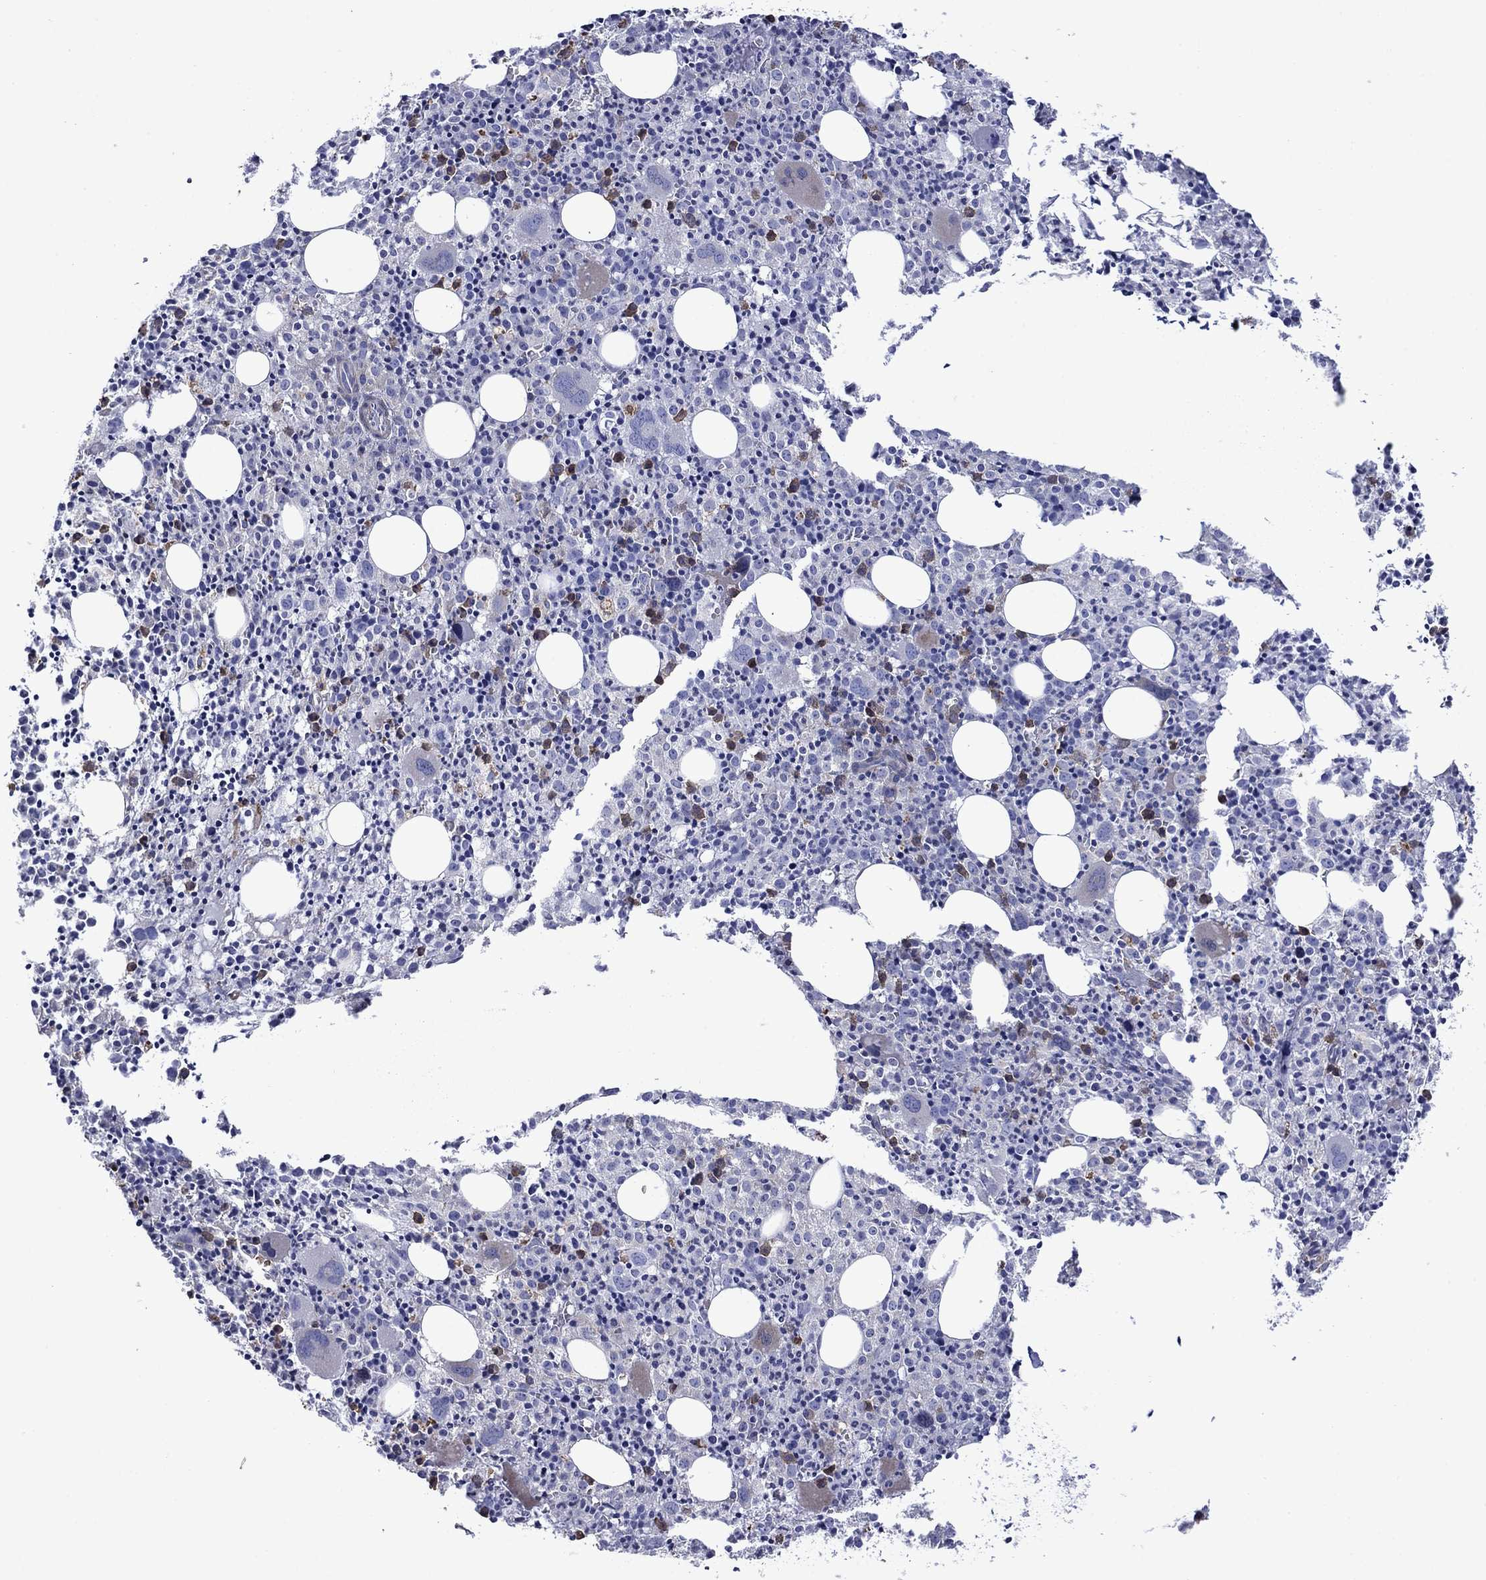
{"staining": {"intensity": "moderate", "quantity": "<25%", "location": "cytoplasmic/membranous"}, "tissue": "bone marrow", "cell_type": "Hematopoietic cells", "image_type": "normal", "snomed": [{"axis": "morphology", "description": "Normal tissue, NOS"}, {"axis": "morphology", "description": "Inflammation, NOS"}, {"axis": "topography", "description": "Bone marrow"}], "caption": "Immunohistochemical staining of benign bone marrow demonstrates low levels of moderate cytoplasmic/membranous positivity in about <25% of hematopoietic cells.", "gene": "HSPG2", "patient": {"sex": "male", "age": 3}}